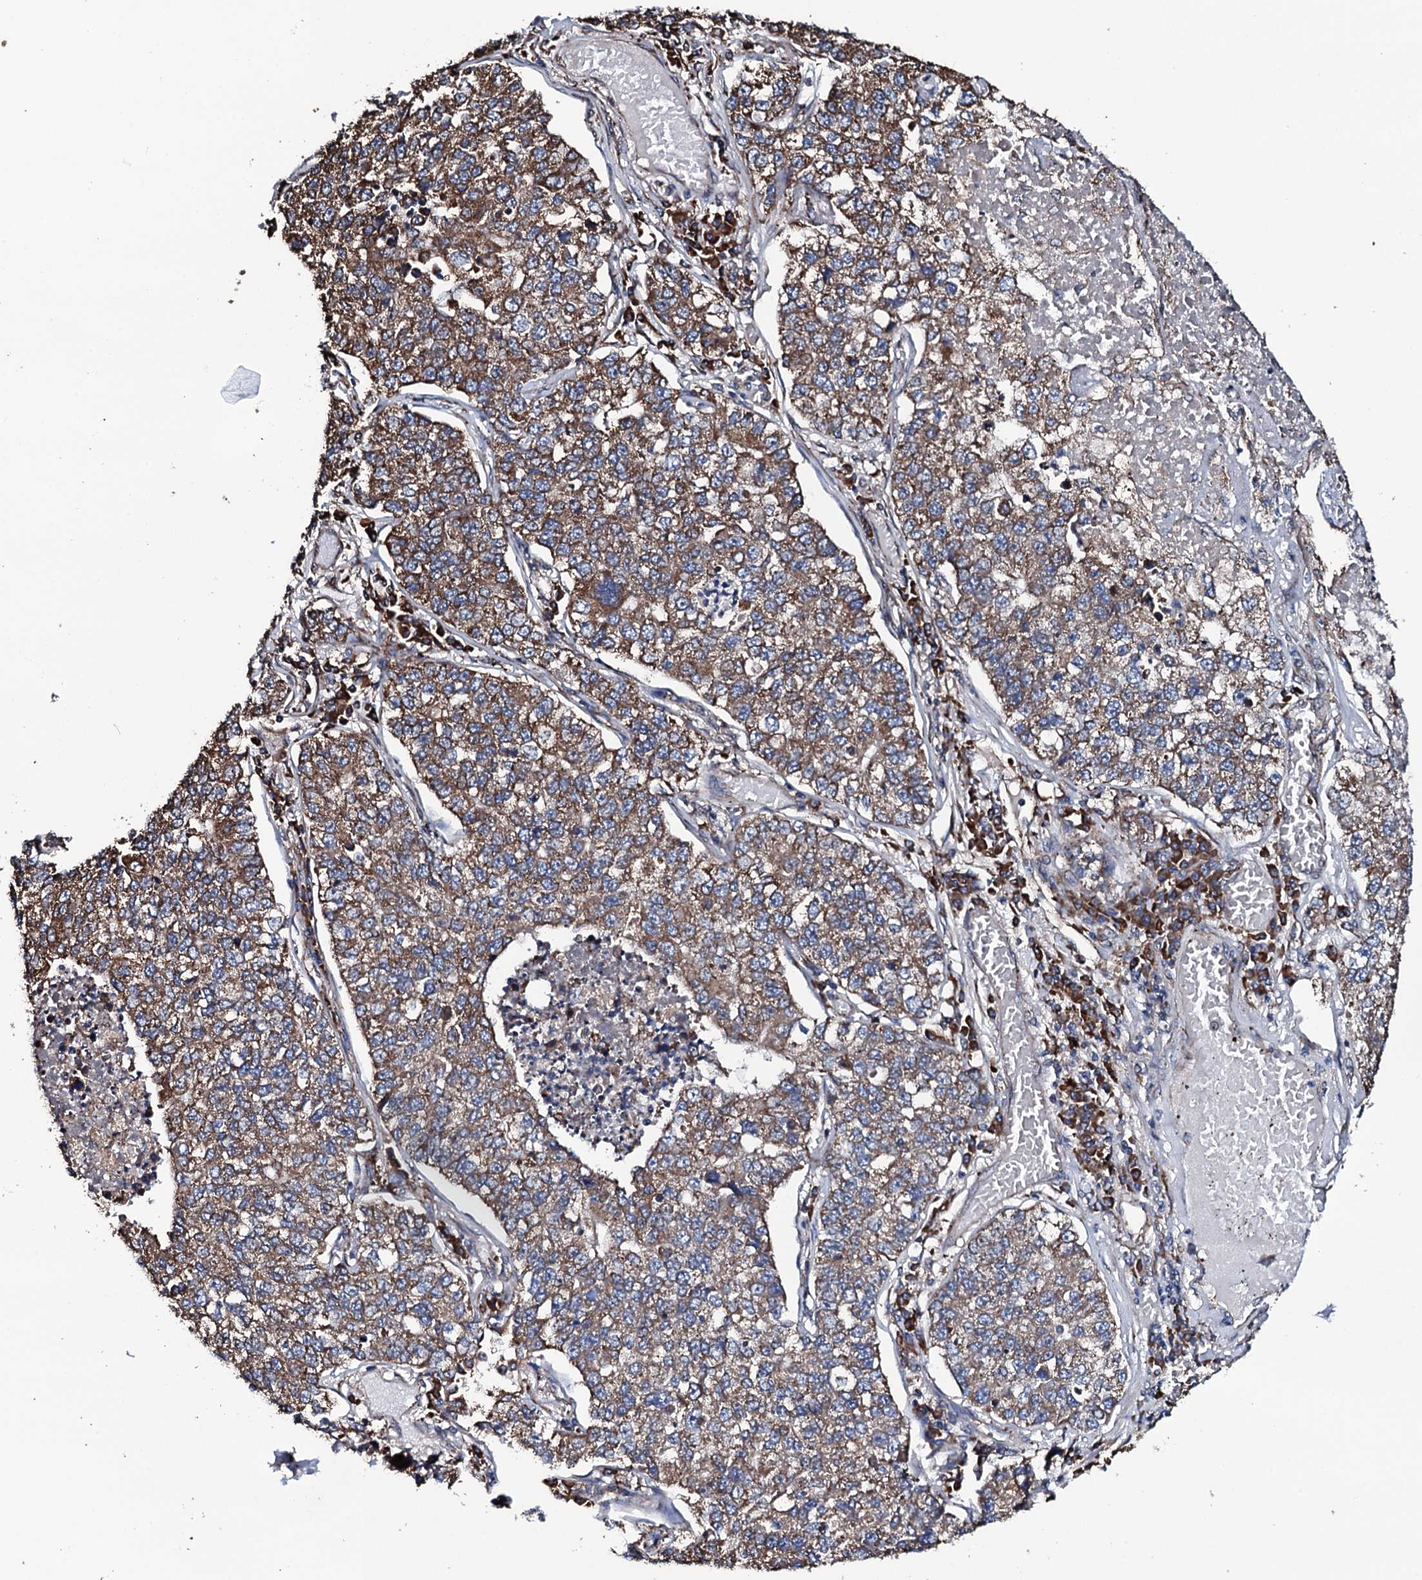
{"staining": {"intensity": "moderate", "quantity": ">75%", "location": "cytoplasmic/membranous"}, "tissue": "lung cancer", "cell_type": "Tumor cells", "image_type": "cancer", "snomed": [{"axis": "morphology", "description": "Adenocarcinoma, NOS"}, {"axis": "topography", "description": "Lung"}], "caption": "Adenocarcinoma (lung) tissue shows moderate cytoplasmic/membranous expression in about >75% of tumor cells, visualized by immunohistochemistry.", "gene": "RAB12", "patient": {"sex": "male", "age": 49}}